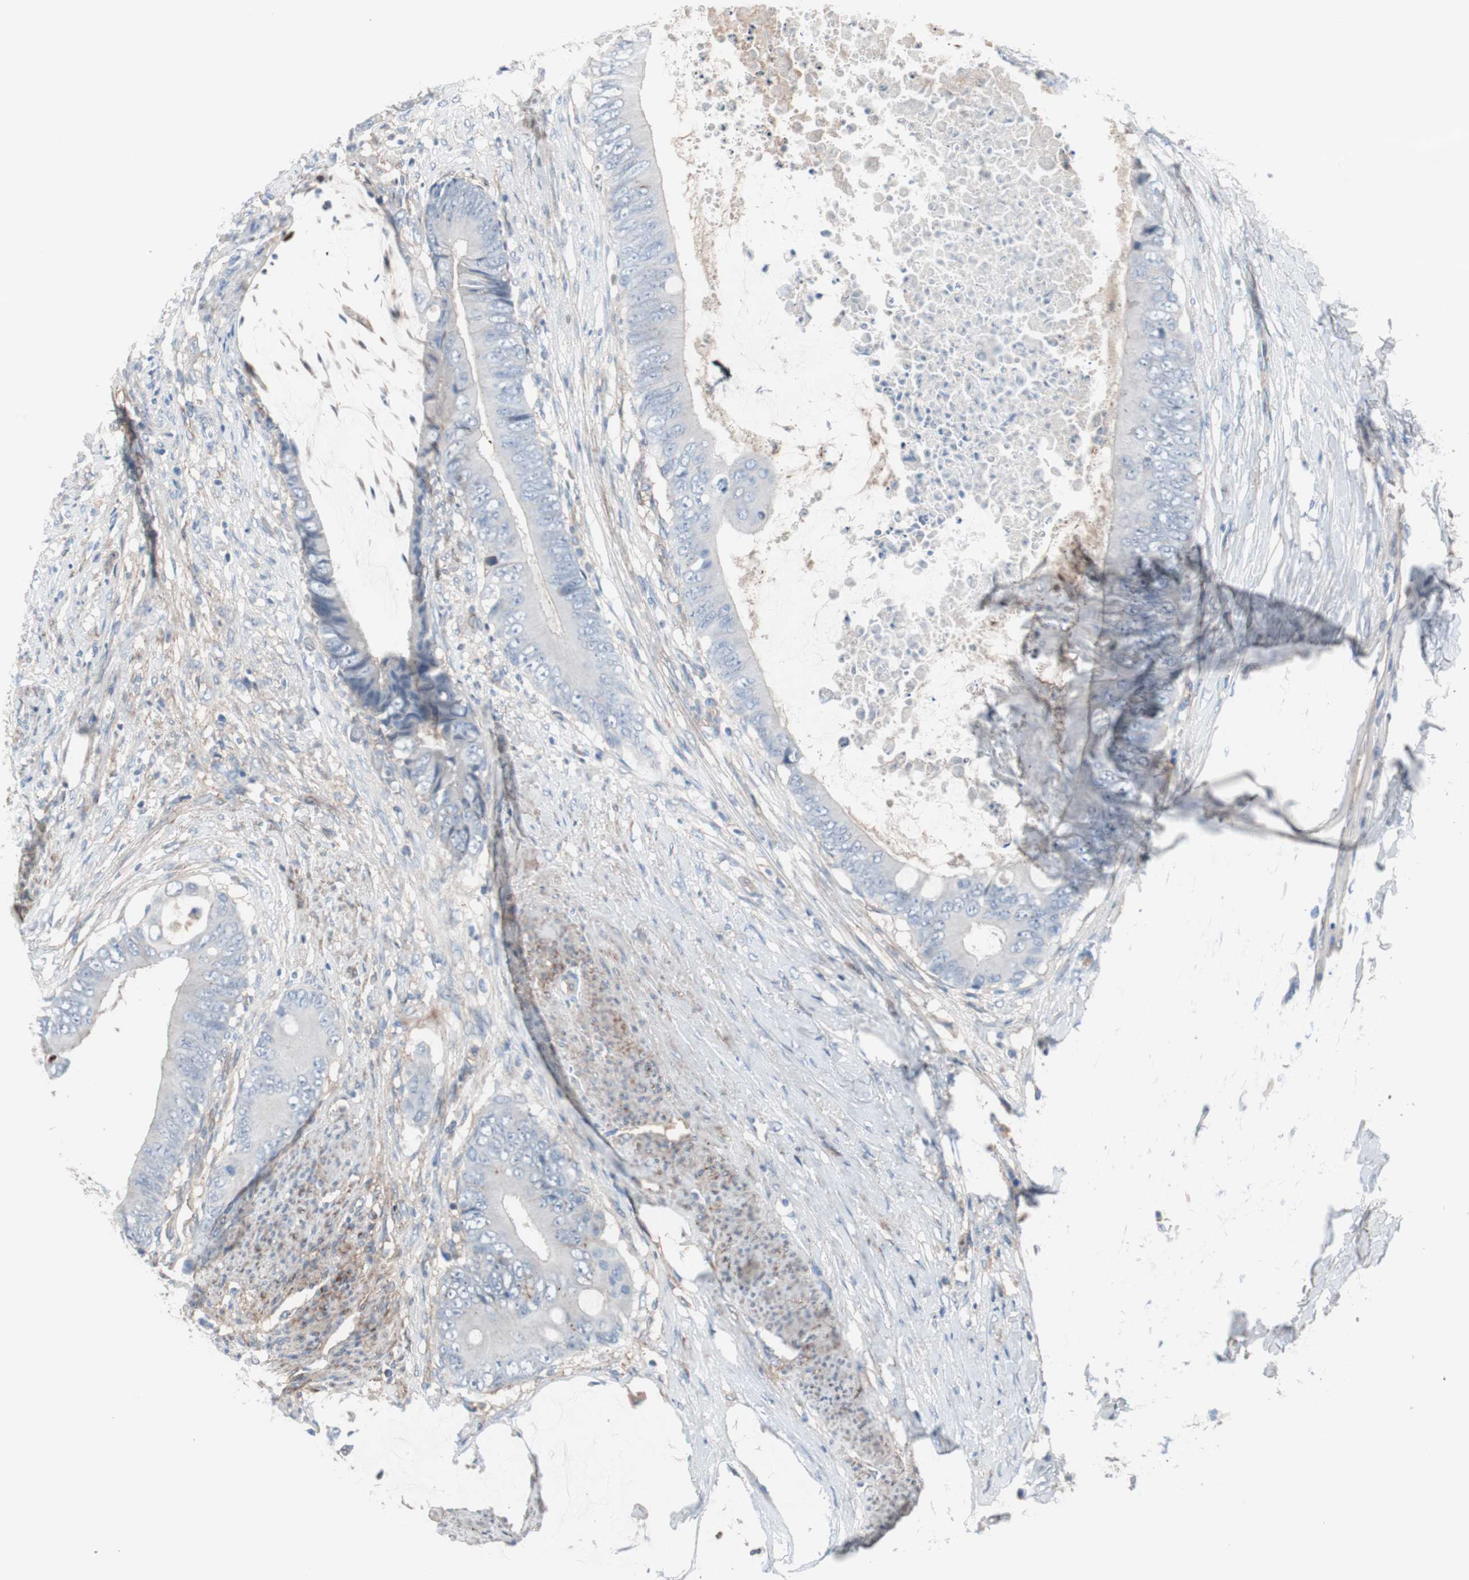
{"staining": {"intensity": "negative", "quantity": "none", "location": "none"}, "tissue": "colorectal cancer", "cell_type": "Tumor cells", "image_type": "cancer", "snomed": [{"axis": "morphology", "description": "Normal tissue, NOS"}, {"axis": "morphology", "description": "Adenocarcinoma, NOS"}, {"axis": "topography", "description": "Rectum"}, {"axis": "topography", "description": "Peripheral nerve tissue"}], "caption": "A micrograph of human colorectal cancer is negative for staining in tumor cells.", "gene": "CD81", "patient": {"sex": "female", "age": 77}}